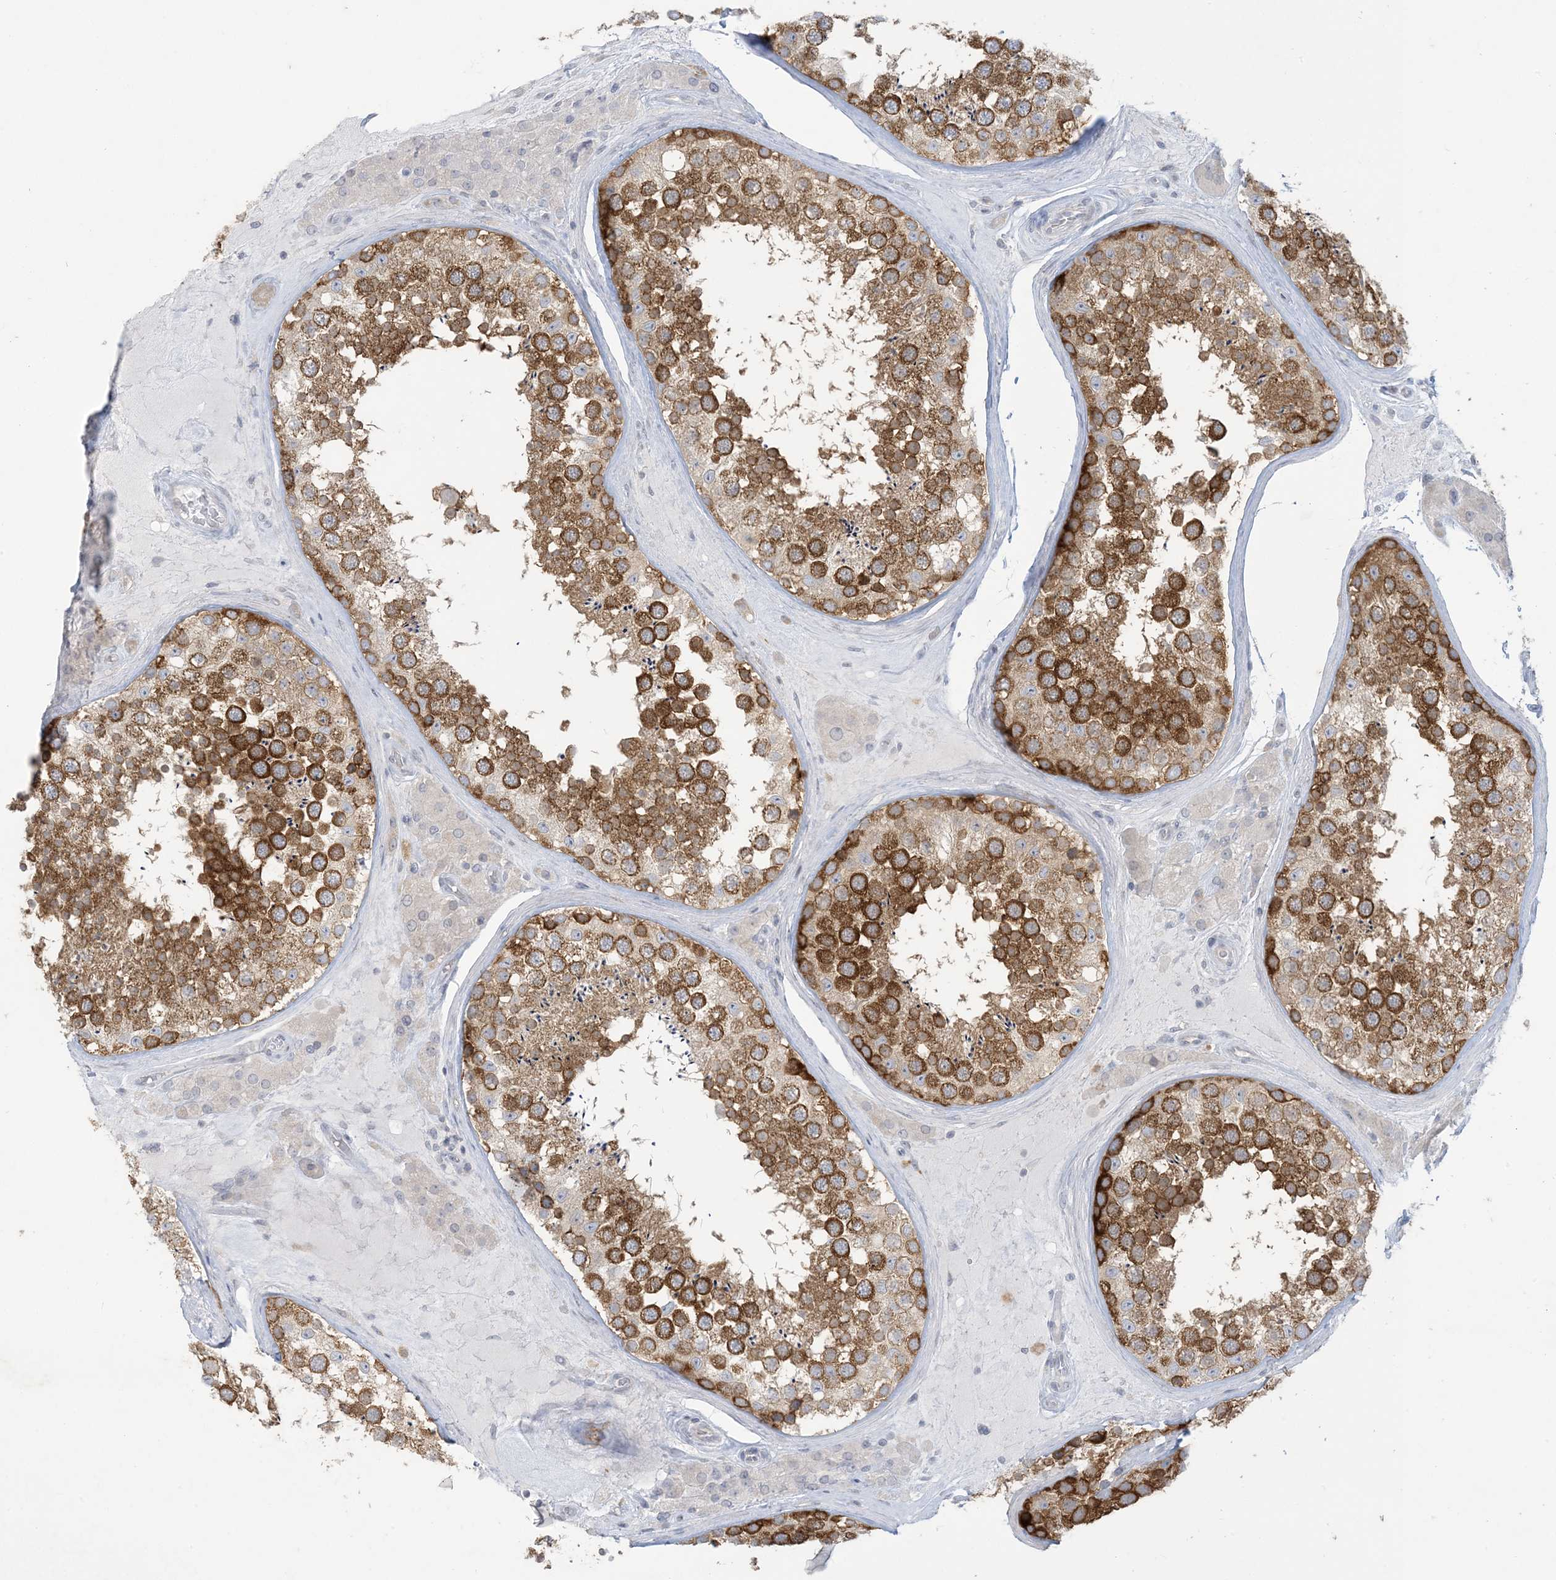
{"staining": {"intensity": "strong", "quantity": ">75%", "location": "cytoplasmic/membranous"}, "tissue": "testis", "cell_type": "Cells in seminiferous ducts", "image_type": "normal", "snomed": [{"axis": "morphology", "description": "Normal tissue, NOS"}, {"axis": "topography", "description": "Testis"}], "caption": "About >75% of cells in seminiferous ducts in benign testis show strong cytoplasmic/membranous protein expression as visualized by brown immunohistochemical staining.", "gene": "KIF3A", "patient": {"sex": "male", "age": 46}}